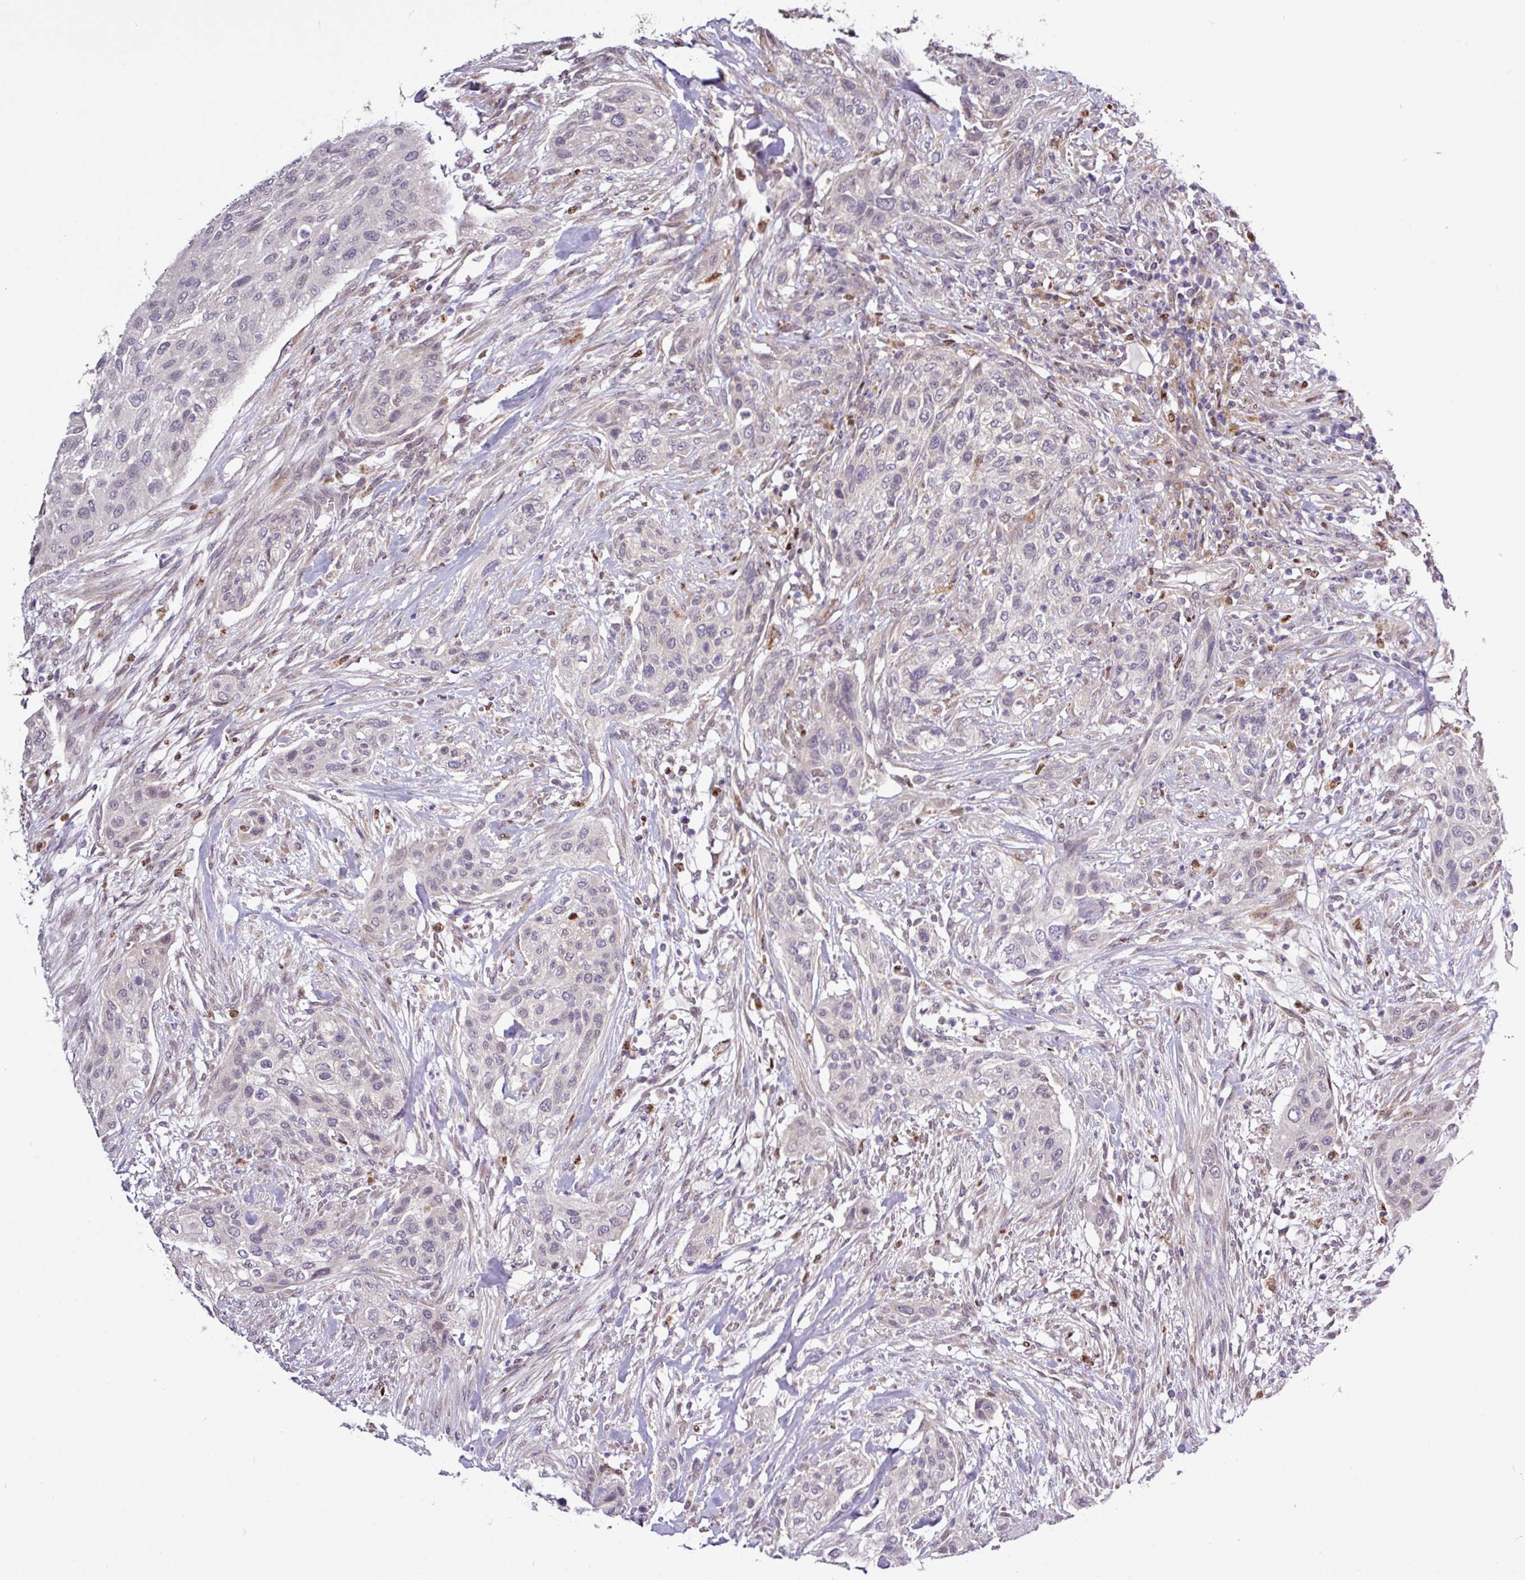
{"staining": {"intensity": "negative", "quantity": "none", "location": "none"}, "tissue": "urothelial cancer", "cell_type": "Tumor cells", "image_type": "cancer", "snomed": [{"axis": "morphology", "description": "Urothelial carcinoma, High grade"}, {"axis": "topography", "description": "Urinary bladder"}], "caption": "The image demonstrates no staining of tumor cells in urothelial carcinoma (high-grade). (Stains: DAB immunohistochemistry with hematoxylin counter stain, Microscopy: brightfield microscopy at high magnification).", "gene": "SKIC2", "patient": {"sex": "male", "age": 35}}